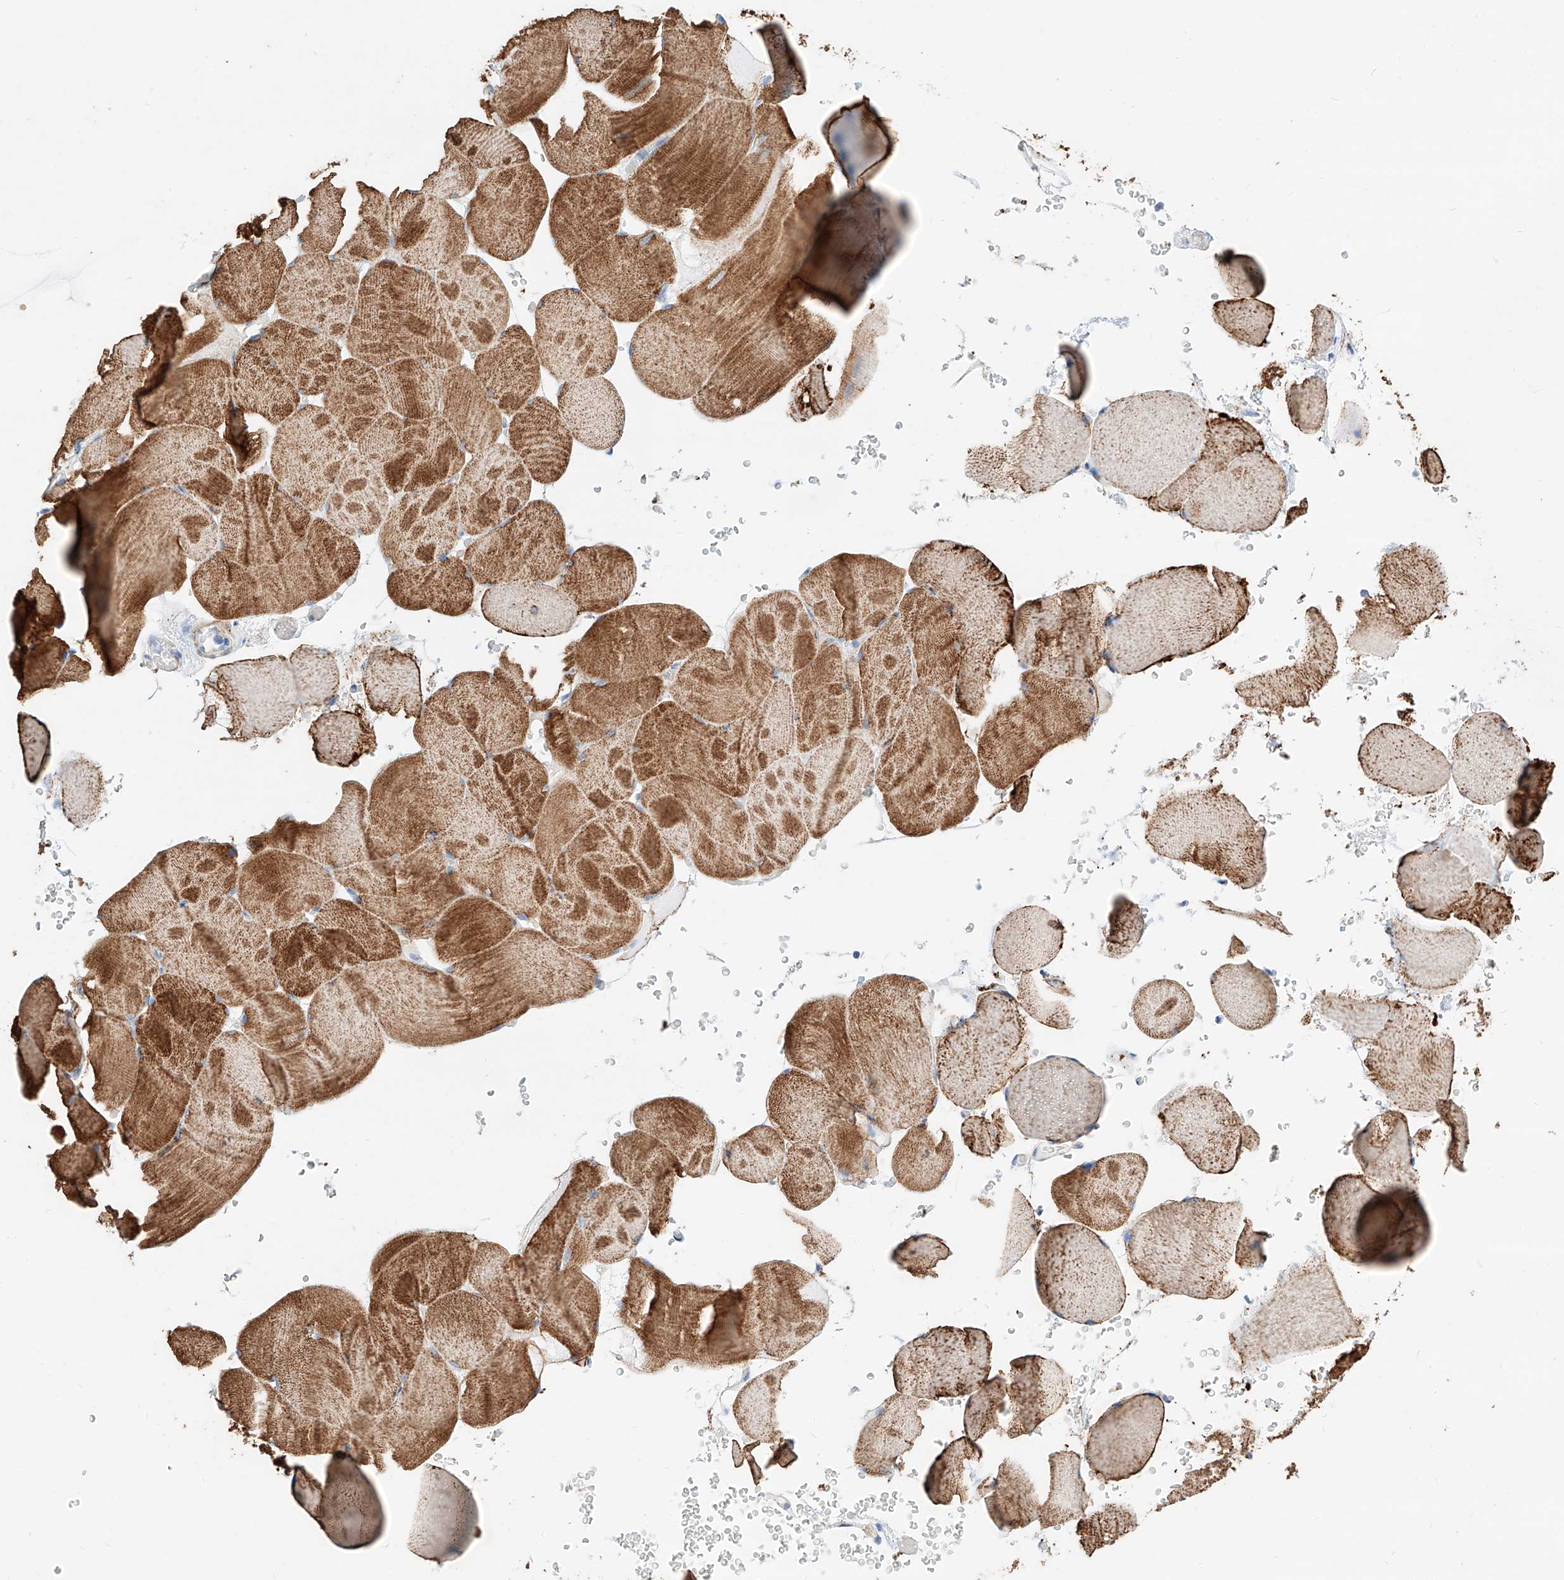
{"staining": {"intensity": "moderate", "quantity": ">75%", "location": "cytoplasmic/membranous"}, "tissue": "skeletal muscle", "cell_type": "Myocytes", "image_type": "normal", "snomed": [{"axis": "morphology", "description": "Normal tissue, NOS"}, {"axis": "topography", "description": "Skeletal muscle"}], "caption": "Immunohistochemical staining of unremarkable human skeletal muscle displays moderate cytoplasmic/membranous protein staining in about >75% of myocytes. Nuclei are stained in blue.", "gene": "C6orf62", "patient": {"sex": "male", "age": 62}}